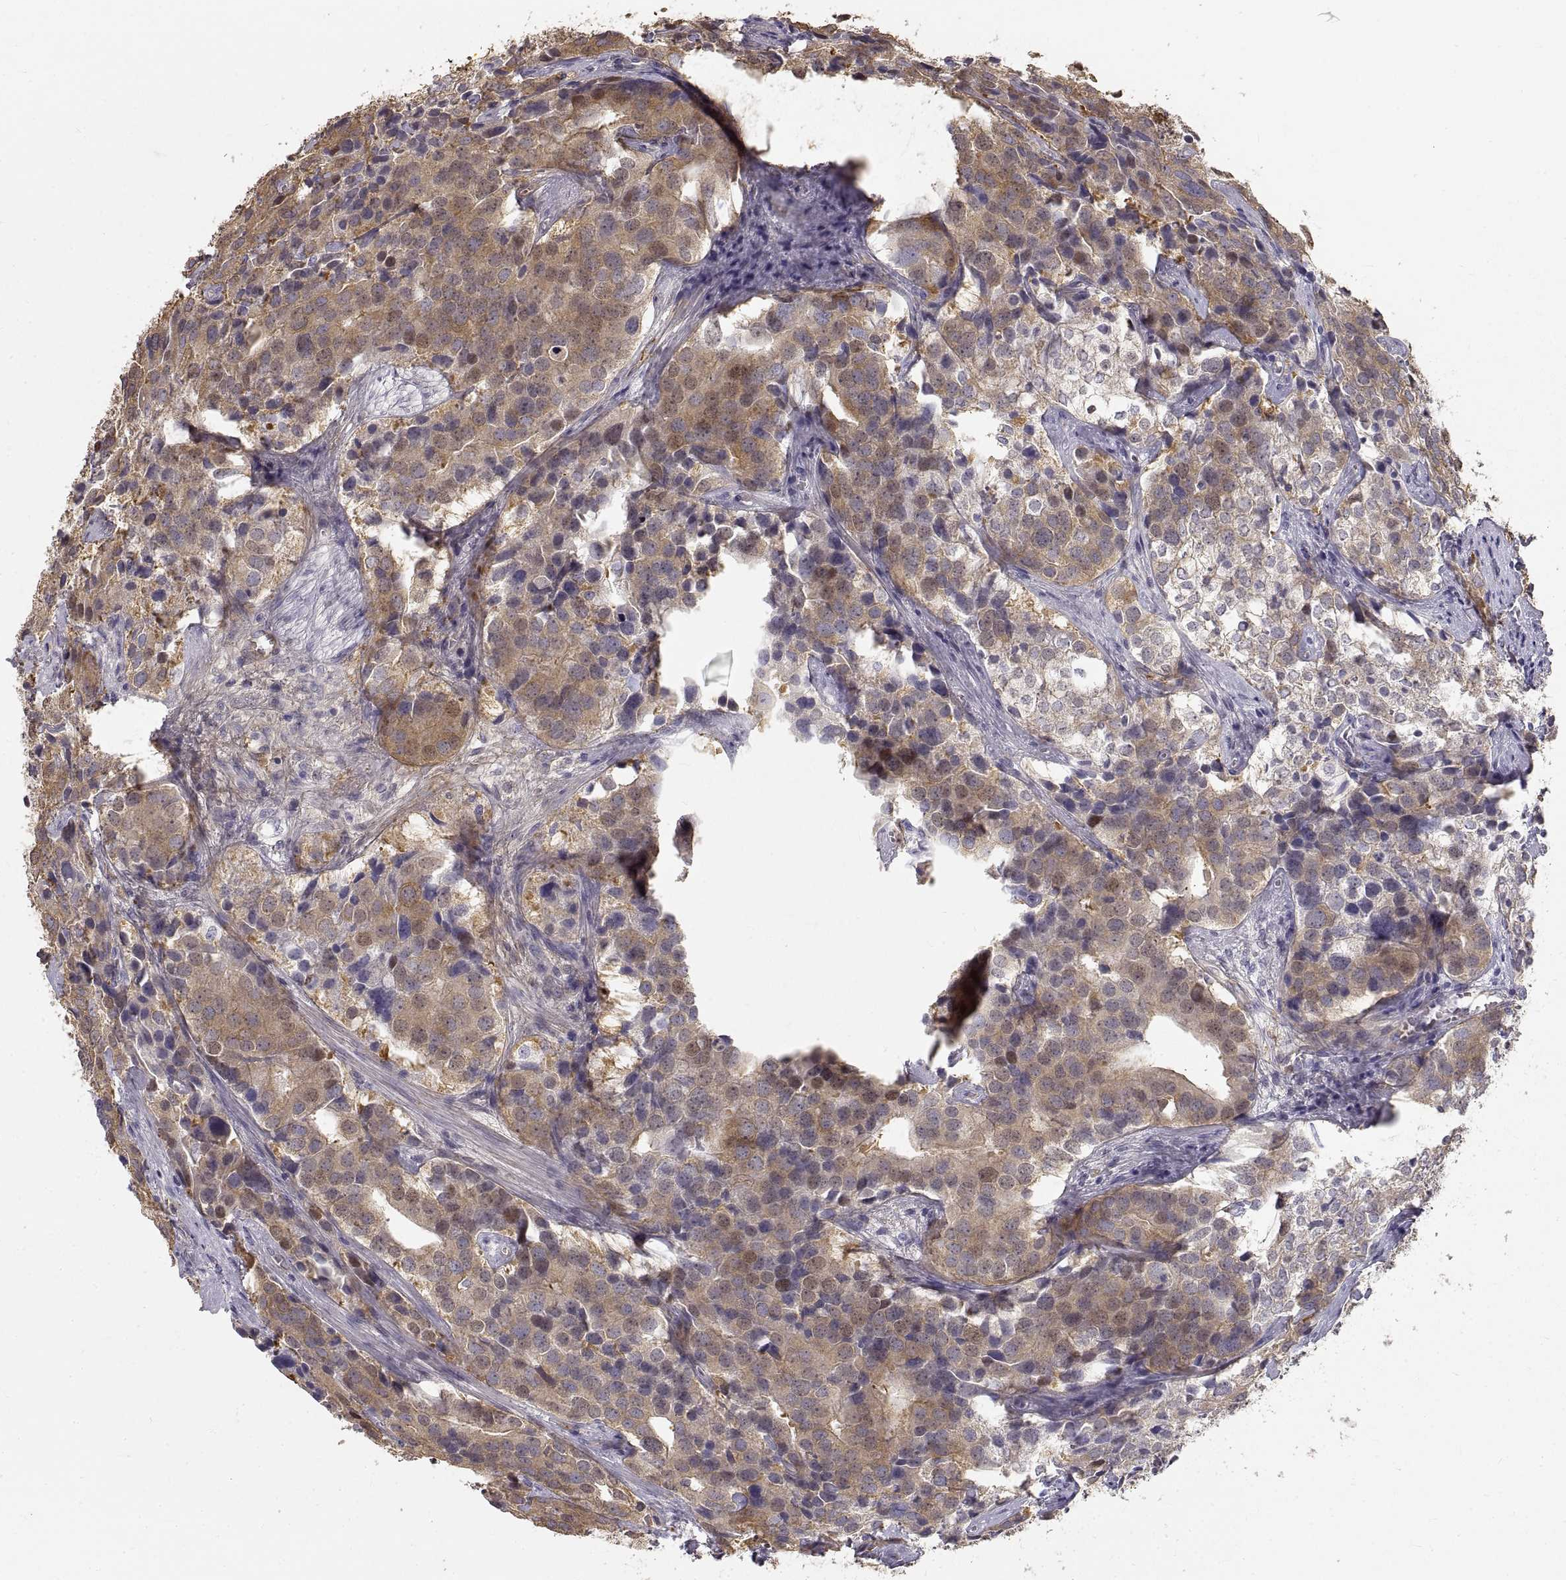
{"staining": {"intensity": "strong", "quantity": "<25%", "location": "cytoplasmic/membranous"}, "tissue": "prostate cancer", "cell_type": "Tumor cells", "image_type": "cancer", "snomed": [{"axis": "morphology", "description": "Adenocarcinoma, NOS"}, {"axis": "topography", "description": "Prostate and seminal vesicle, NOS"}], "caption": "Immunohistochemical staining of human adenocarcinoma (prostate) reveals strong cytoplasmic/membranous protein staining in approximately <25% of tumor cells.", "gene": "HSP90AB1", "patient": {"sex": "male", "age": 63}}